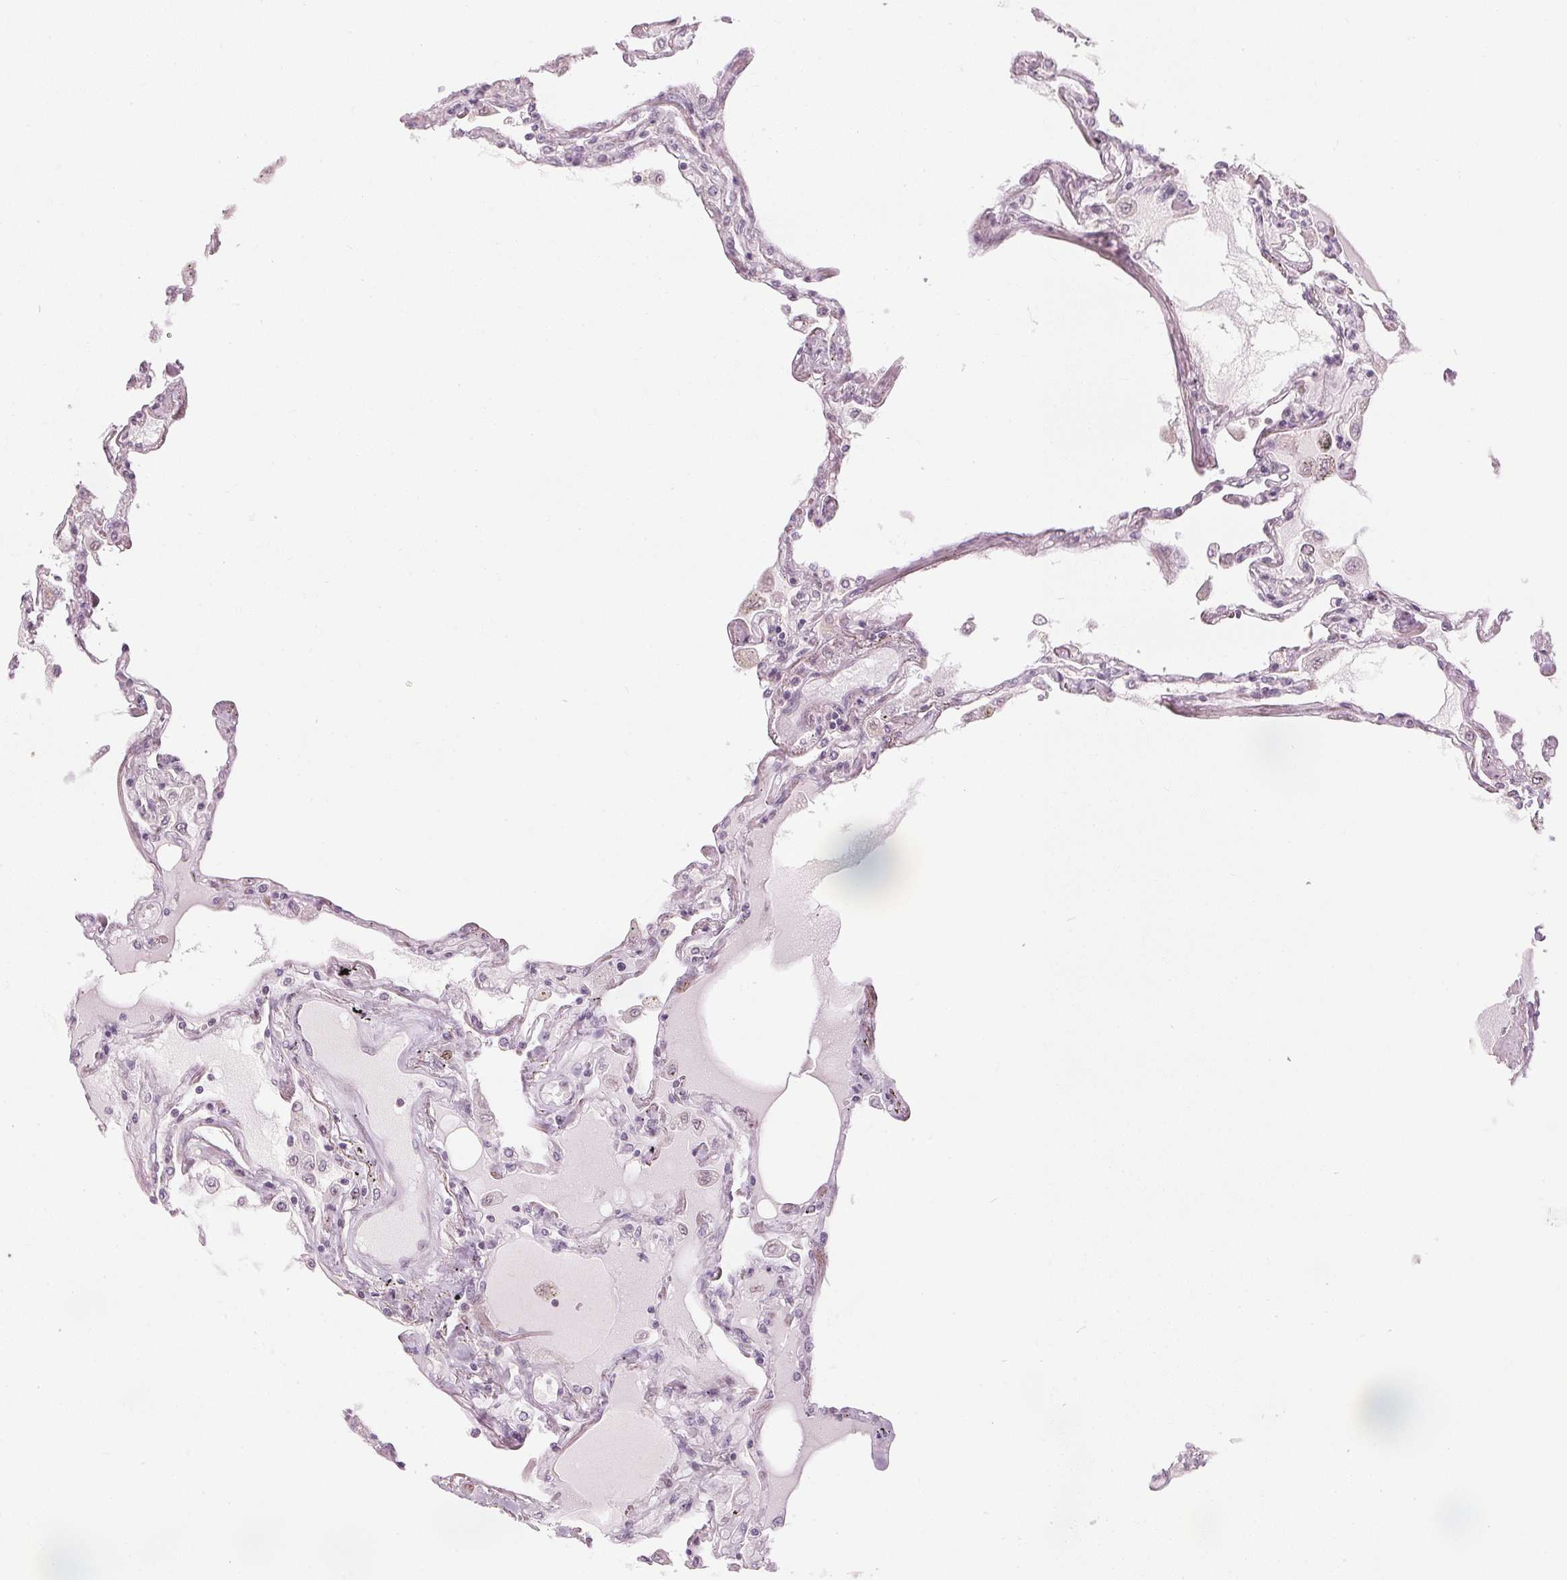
{"staining": {"intensity": "moderate", "quantity": "<25%", "location": "nuclear"}, "tissue": "lung", "cell_type": "Alveolar cells", "image_type": "normal", "snomed": [{"axis": "morphology", "description": "Normal tissue, NOS"}, {"axis": "morphology", "description": "Adenocarcinoma, NOS"}, {"axis": "topography", "description": "Cartilage tissue"}, {"axis": "topography", "description": "Lung"}], "caption": "This is an image of immunohistochemistry (IHC) staining of normal lung, which shows moderate positivity in the nuclear of alveolar cells.", "gene": "ENSG00000267001", "patient": {"sex": "female", "age": 67}}